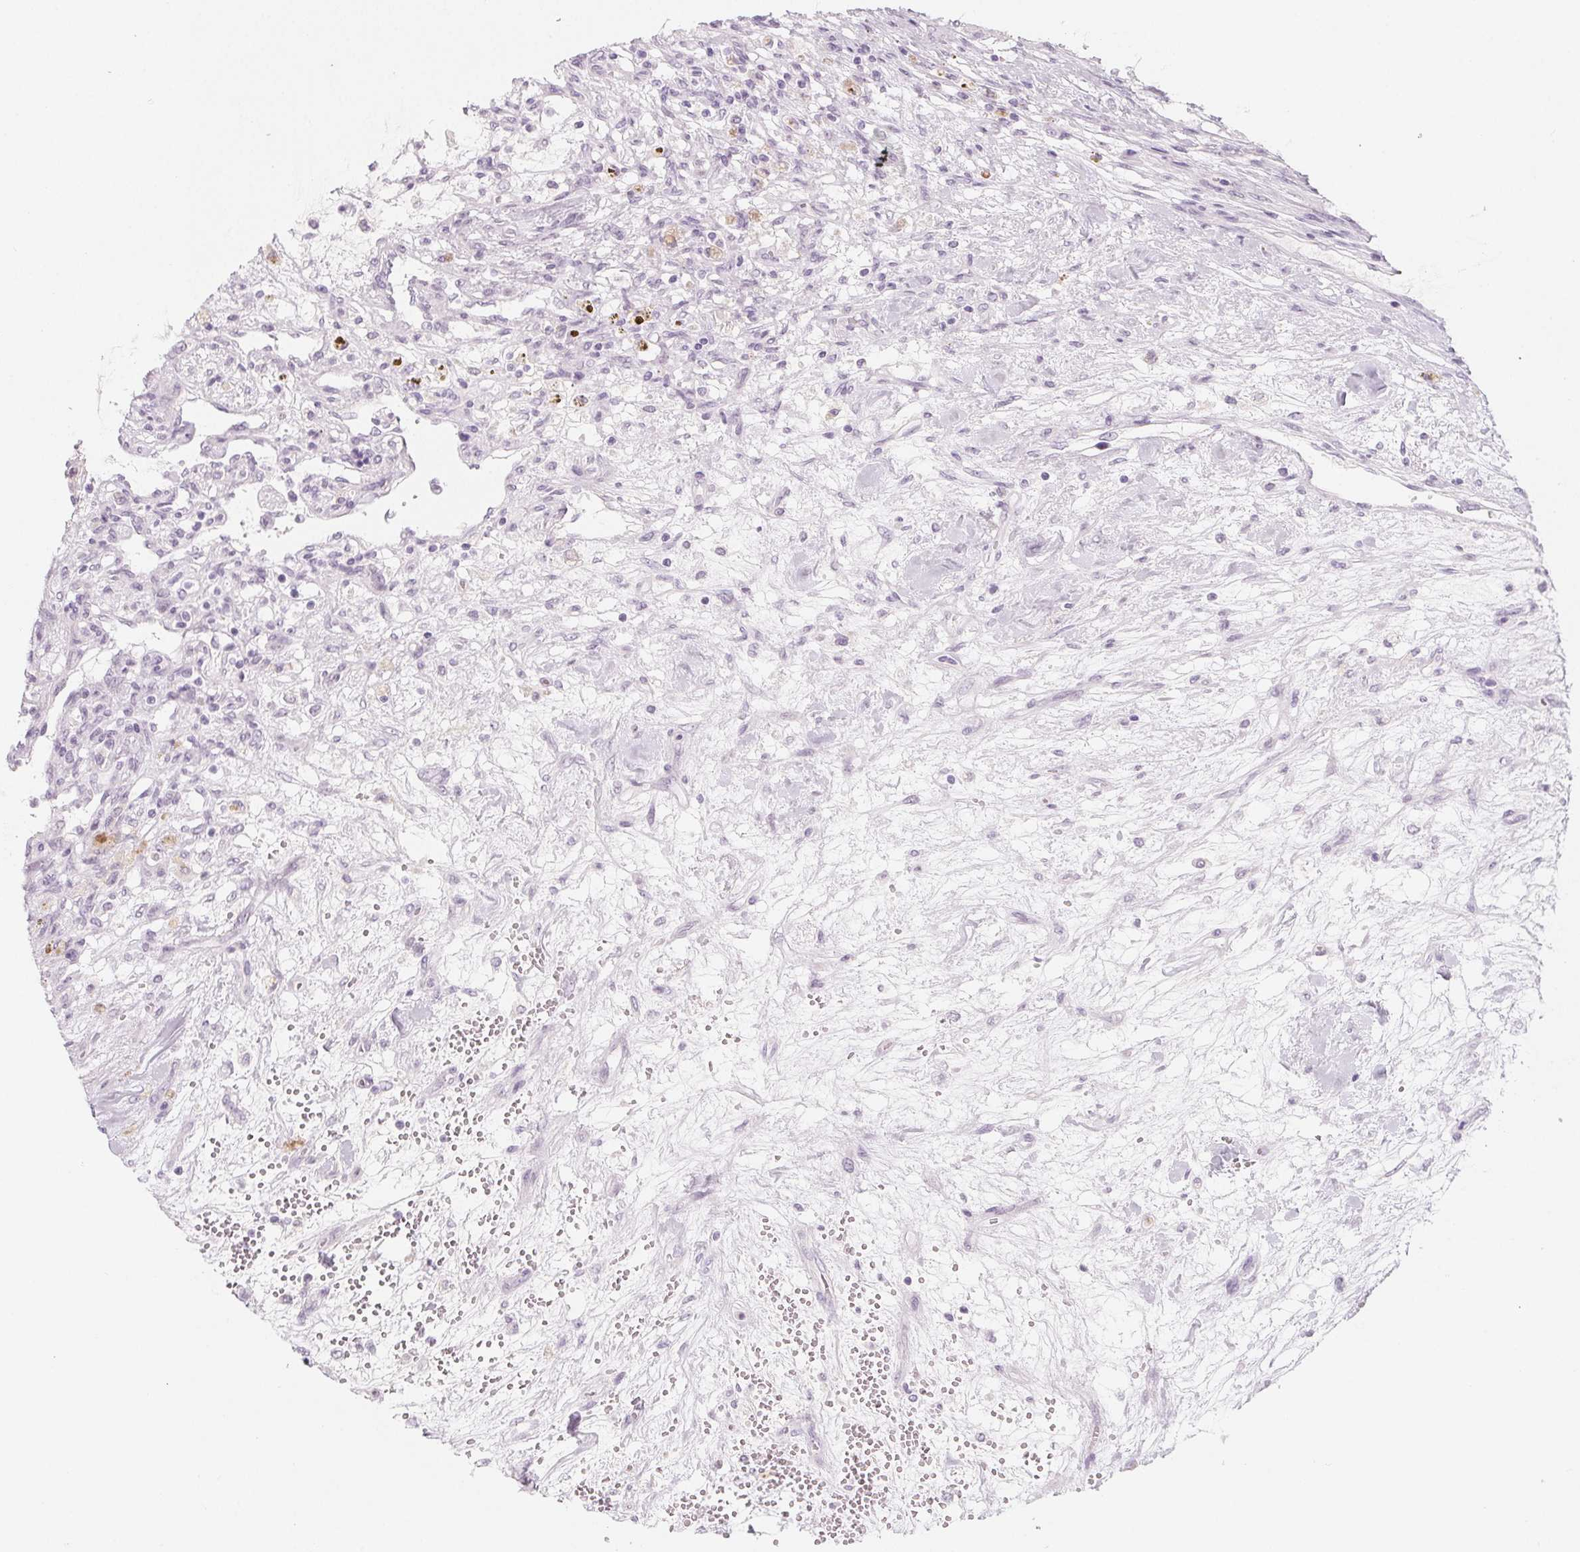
{"staining": {"intensity": "negative", "quantity": "none", "location": "none"}, "tissue": "renal cancer", "cell_type": "Tumor cells", "image_type": "cancer", "snomed": [{"axis": "morphology", "description": "Adenocarcinoma, NOS"}, {"axis": "topography", "description": "Kidney"}], "caption": "Renal cancer (adenocarcinoma) stained for a protein using immunohistochemistry (IHC) displays no staining tumor cells.", "gene": "SH3GL2", "patient": {"sex": "female", "age": 63}}